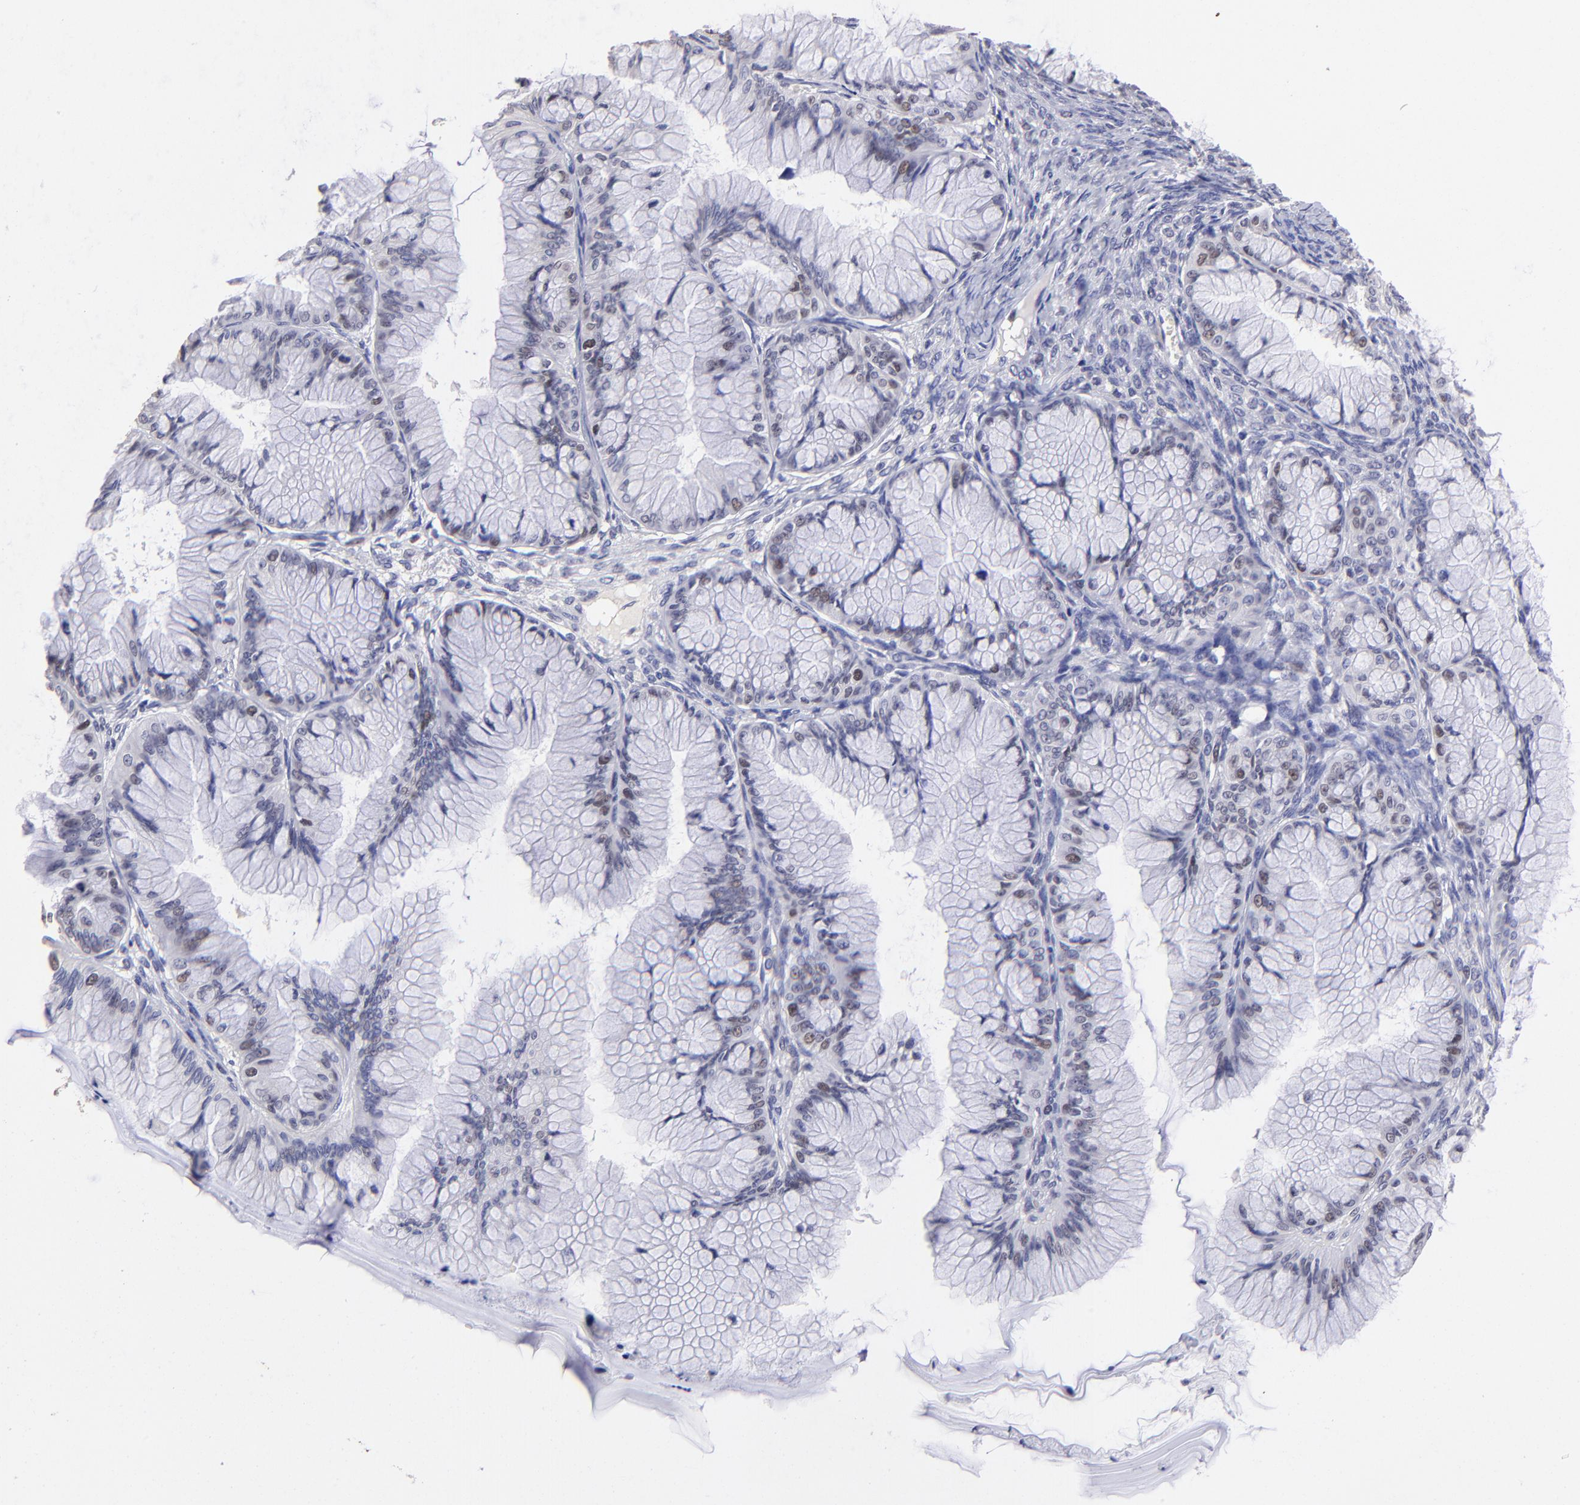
{"staining": {"intensity": "weak", "quantity": "25%-75%", "location": "nuclear"}, "tissue": "ovarian cancer", "cell_type": "Tumor cells", "image_type": "cancer", "snomed": [{"axis": "morphology", "description": "Cystadenocarcinoma, mucinous, NOS"}, {"axis": "topography", "description": "Ovary"}], "caption": "Immunohistochemistry (IHC) photomicrograph of ovarian cancer stained for a protein (brown), which demonstrates low levels of weak nuclear expression in approximately 25%-75% of tumor cells.", "gene": "DNMT1", "patient": {"sex": "female", "age": 63}}